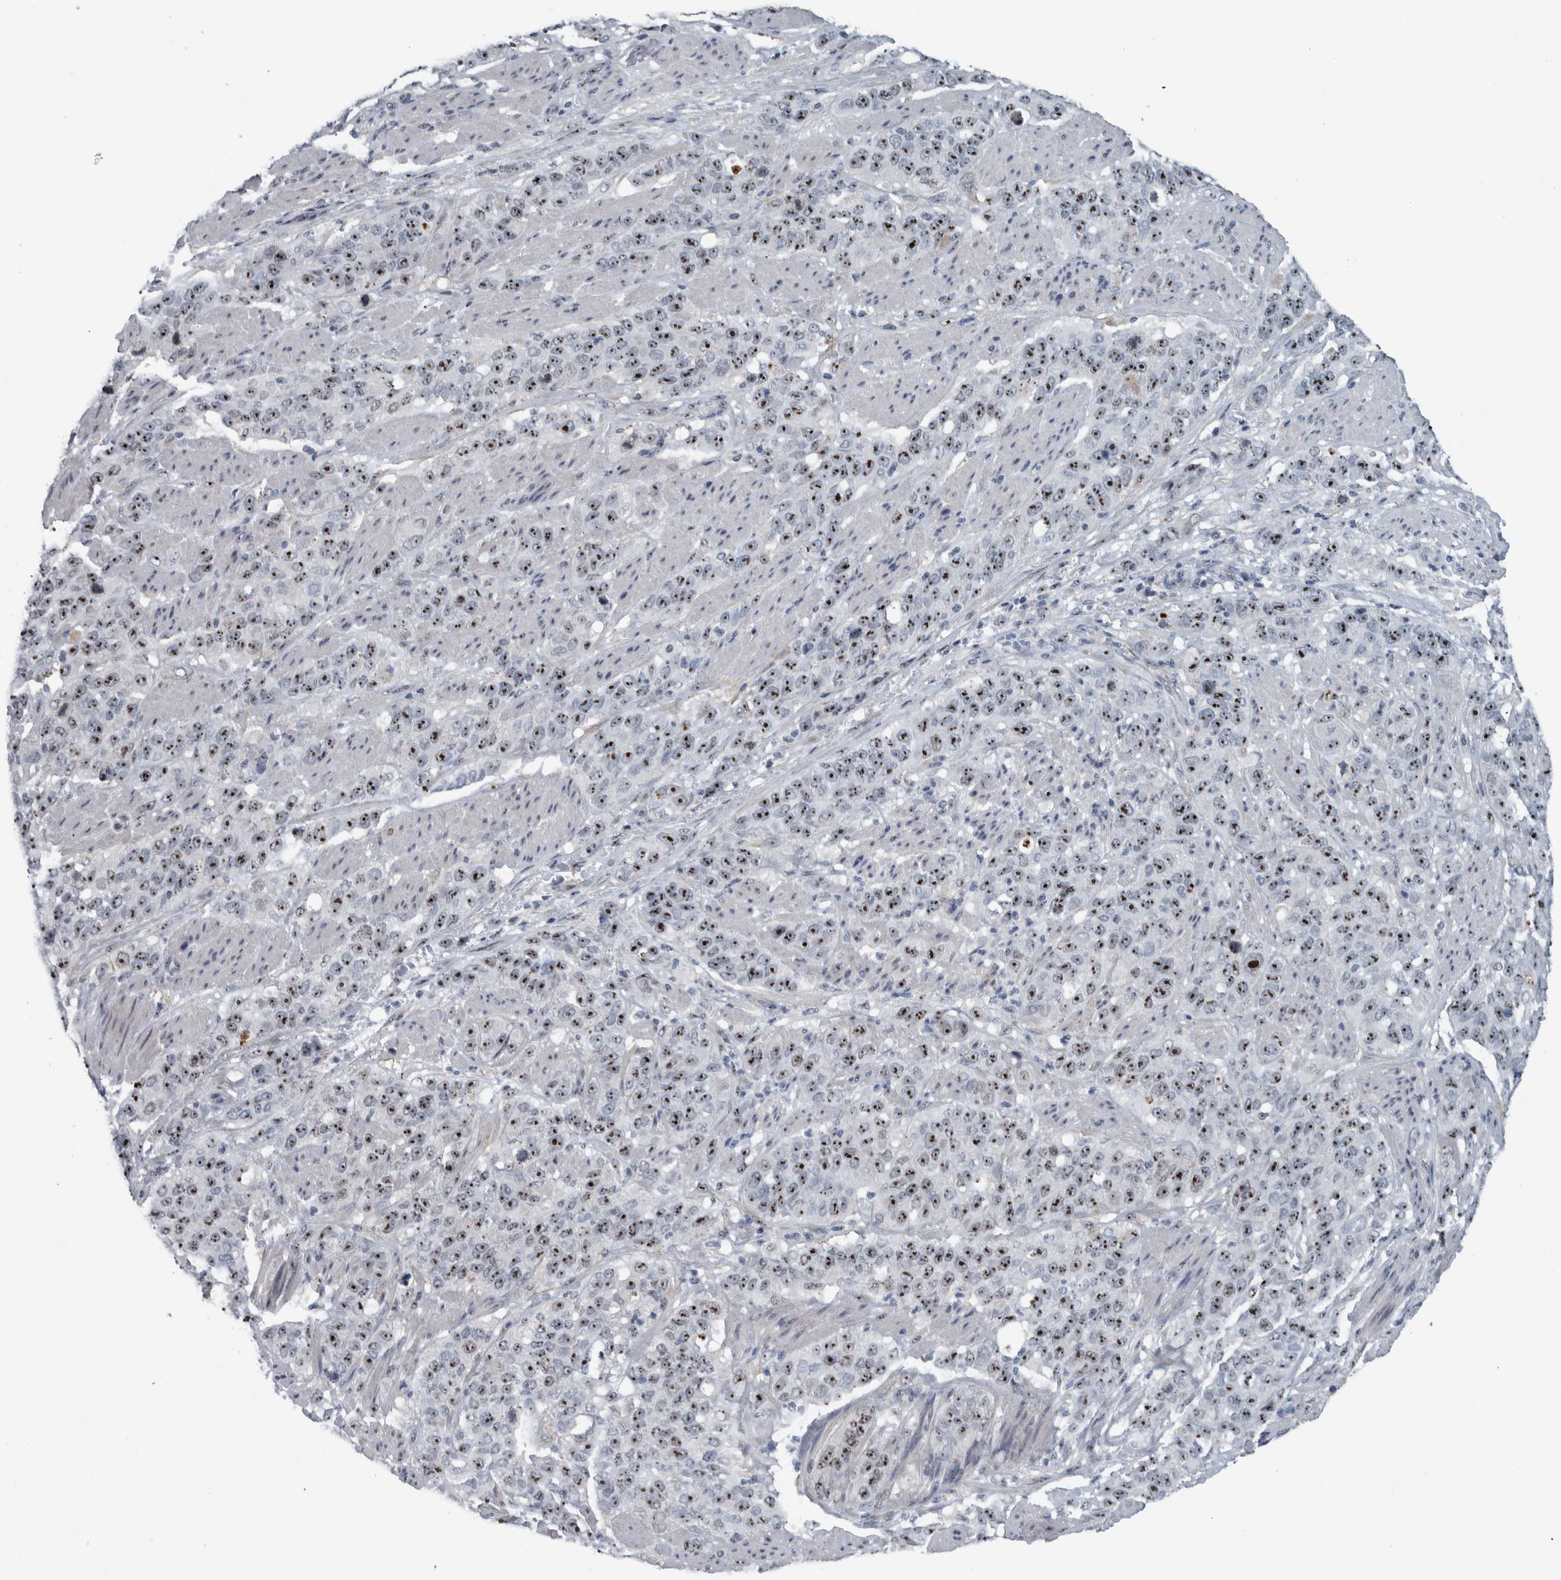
{"staining": {"intensity": "strong", "quantity": ">75%", "location": "nuclear"}, "tissue": "stomach cancer", "cell_type": "Tumor cells", "image_type": "cancer", "snomed": [{"axis": "morphology", "description": "Adenocarcinoma, NOS"}, {"axis": "topography", "description": "Stomach"}], "caption": "Strong nuclear protein positivity is seen in about >75% of tumor cells in adenocarcinoma (stomach).", "gene": "UTP6", "patient": {"sex": "male", "age": 48}}